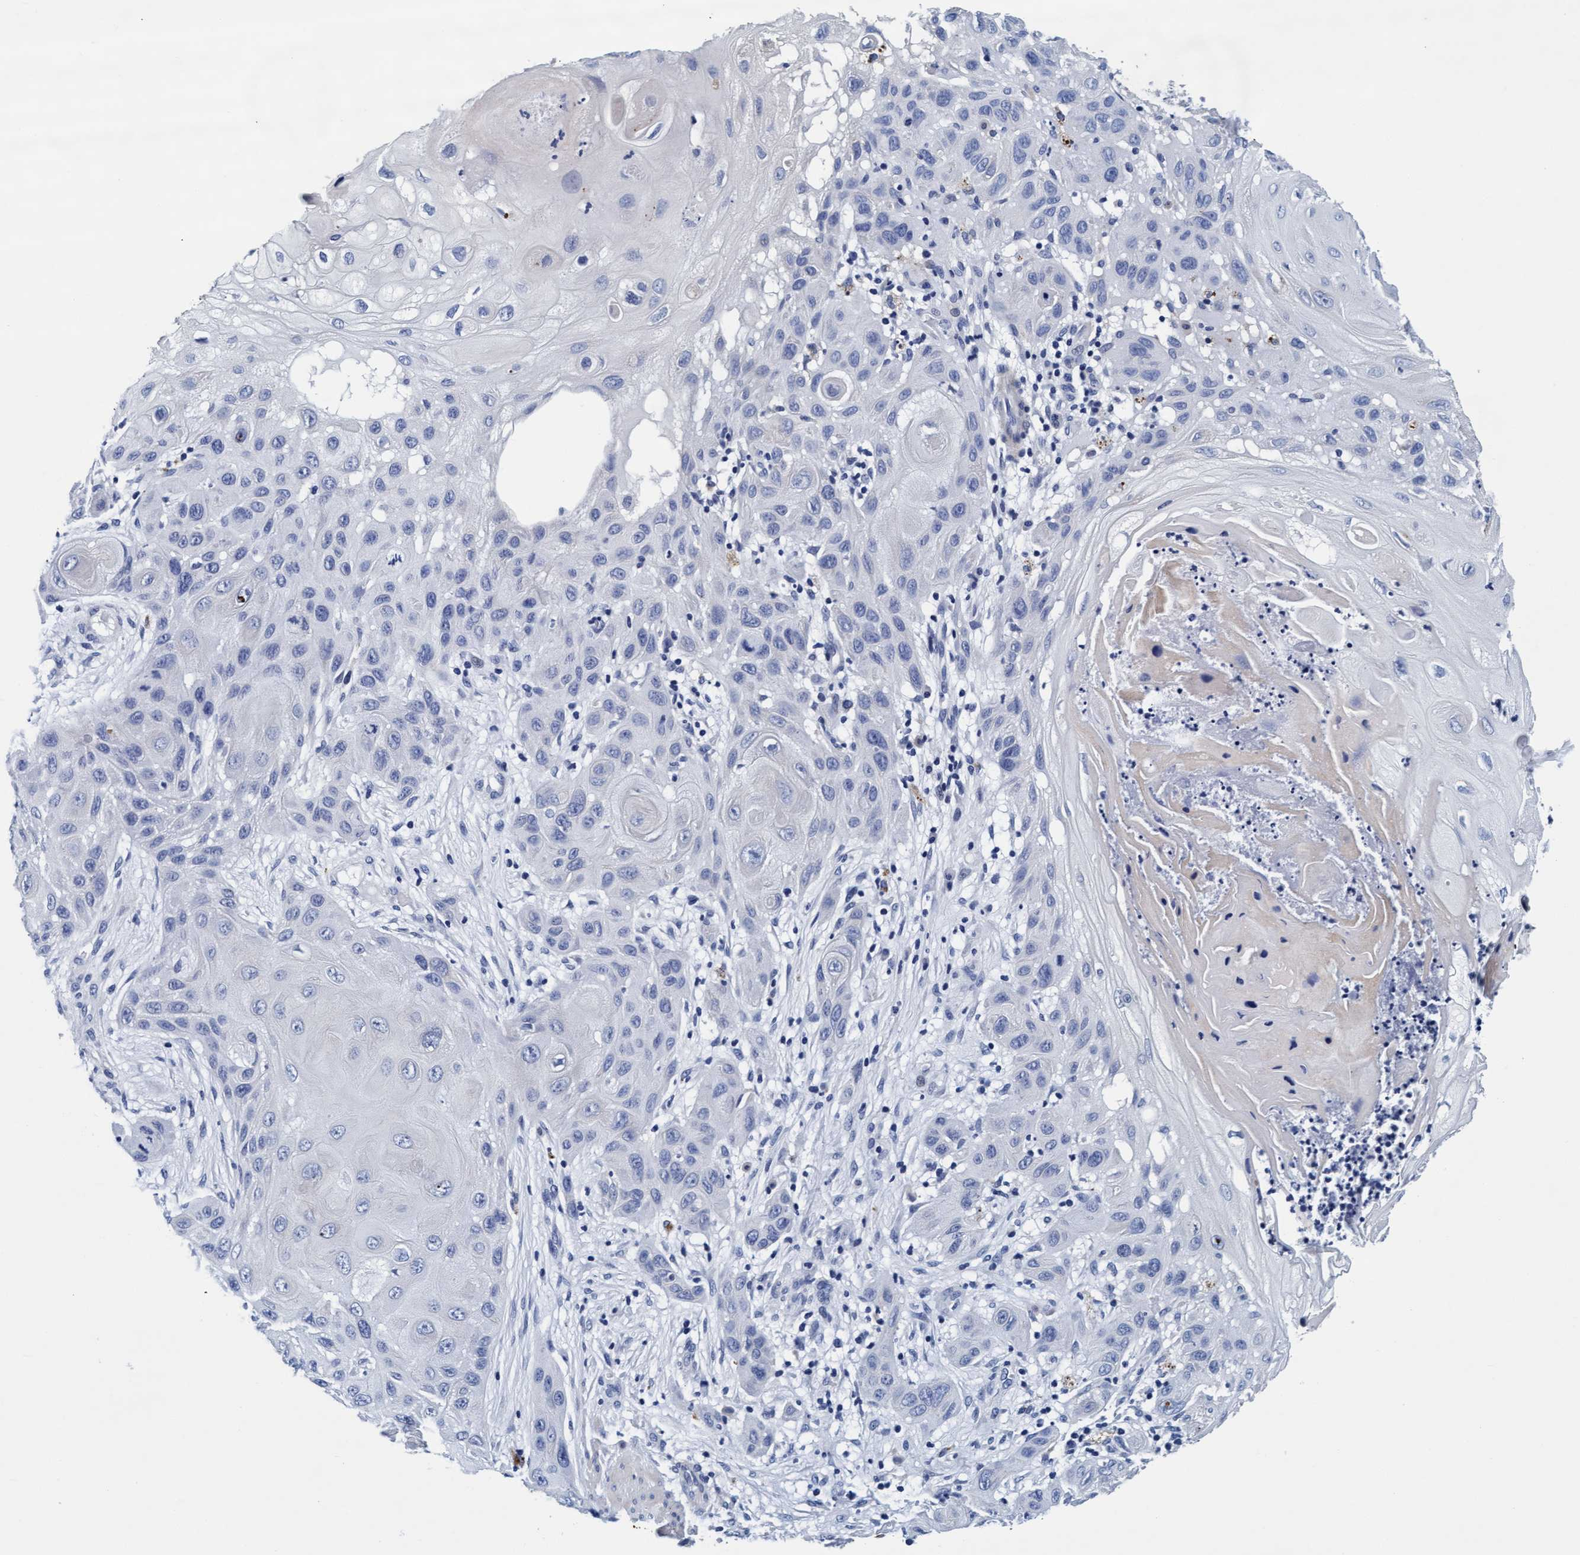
{"staining": {"intensity": "negative", "quantity": "none", "location": "none"}, "tissue": "skin cancer", "cell_type": "Tumor cells", "image_type": "cancer", "snomed": [{"axis": "morphology", "description": "Squamous cell carcinoma, NOS"}, {"axis": "topography", "description": "Skin"}], "caption": "Tumor cells are negative for brown protein staining in squamous cell carcinoma (skin). Nuclei are stained in blue.", "gene": "ARSG", "patient": {"sex": "female", "age": 96}}